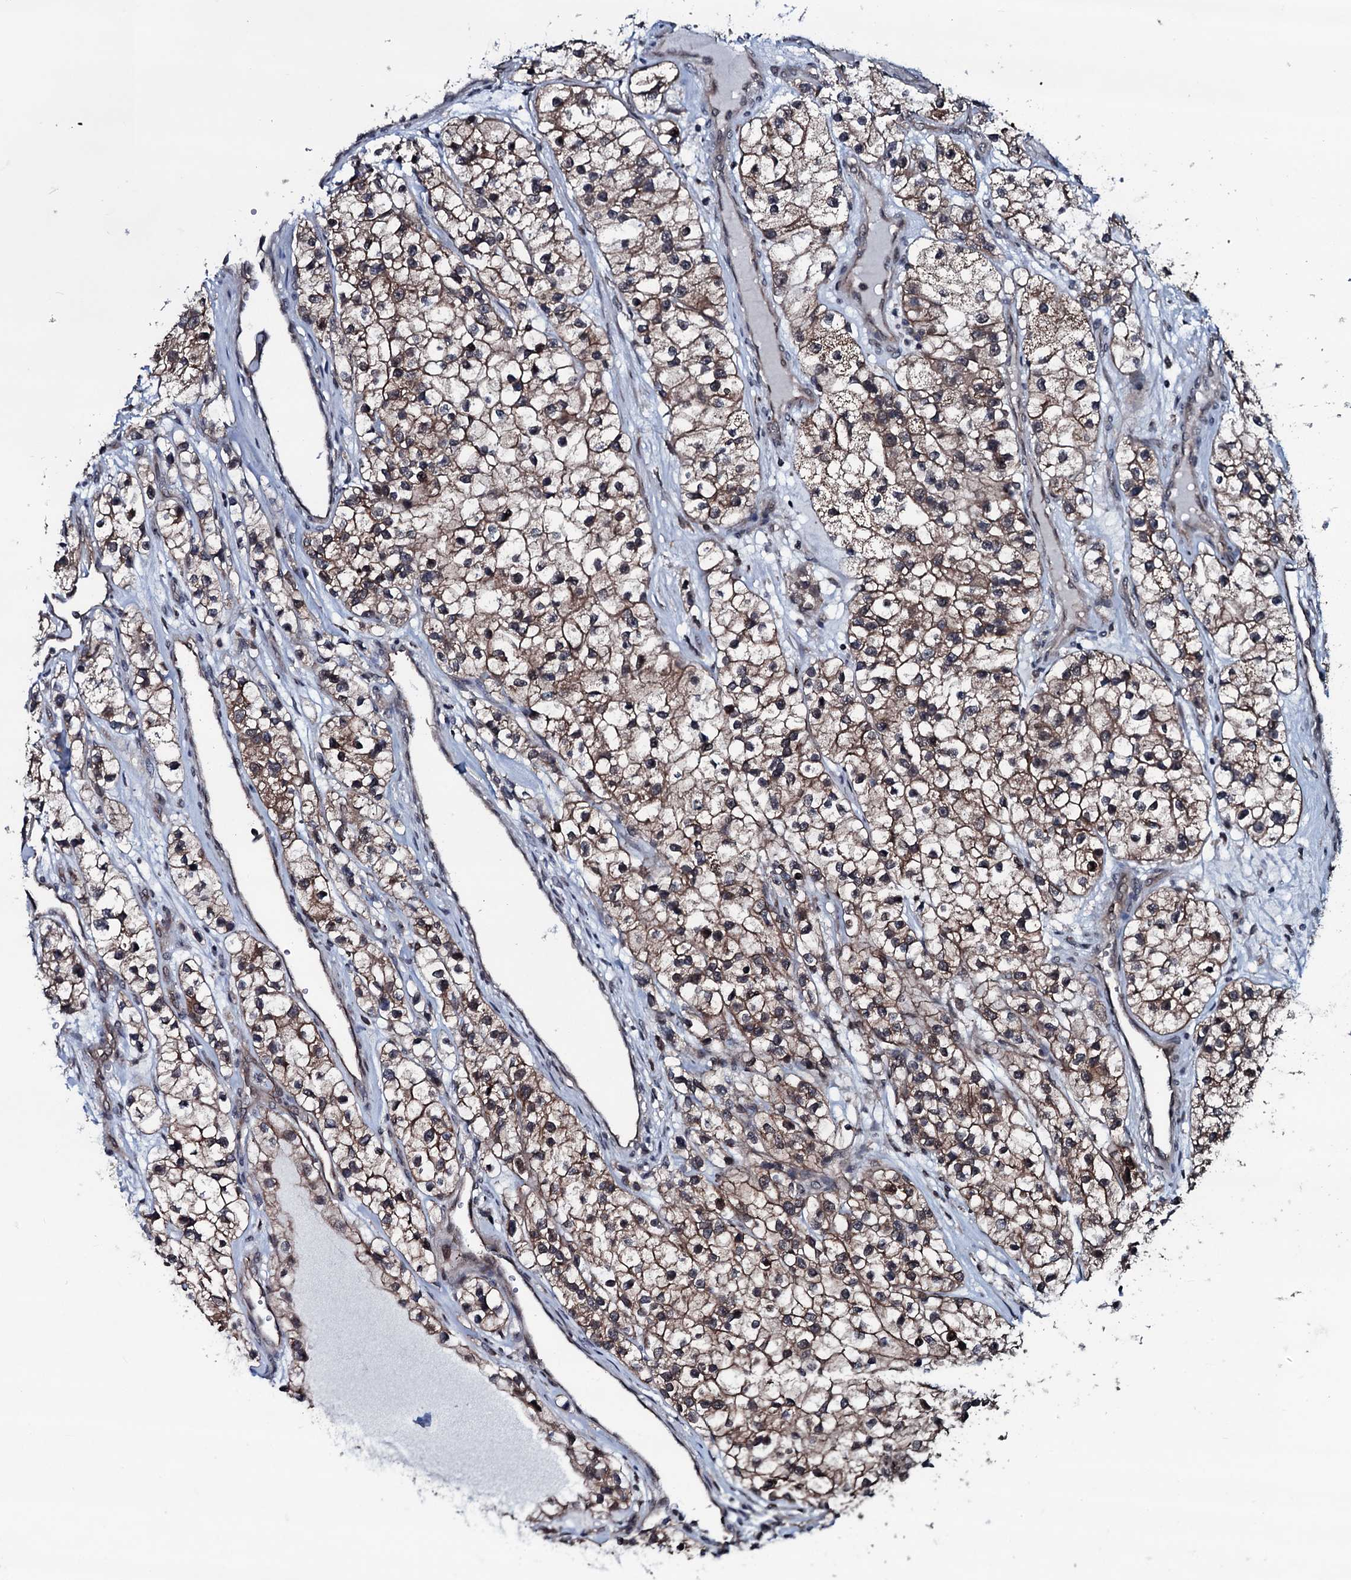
{"staining": {"intensity": "moderate", "quantity": ">75%", "location": "cytoplasmic/membranous"}, "tissue": "renal cancer", "cell_type": "Tumor cells", "image_type": "cancer", "snomed": [{"axis": "morphology", "description": "Adenocarcinoma, NOS"}, {"axis": "topography", "description": "Kidney"}], "caption": "This is a micrograph of IHC staining of renal cancer, which shows moderate positivity in the cytoplasmic/membranous of tumor cells.", "gene": "OGFOD2", "patient": {"sex": "female", "age": 57}}